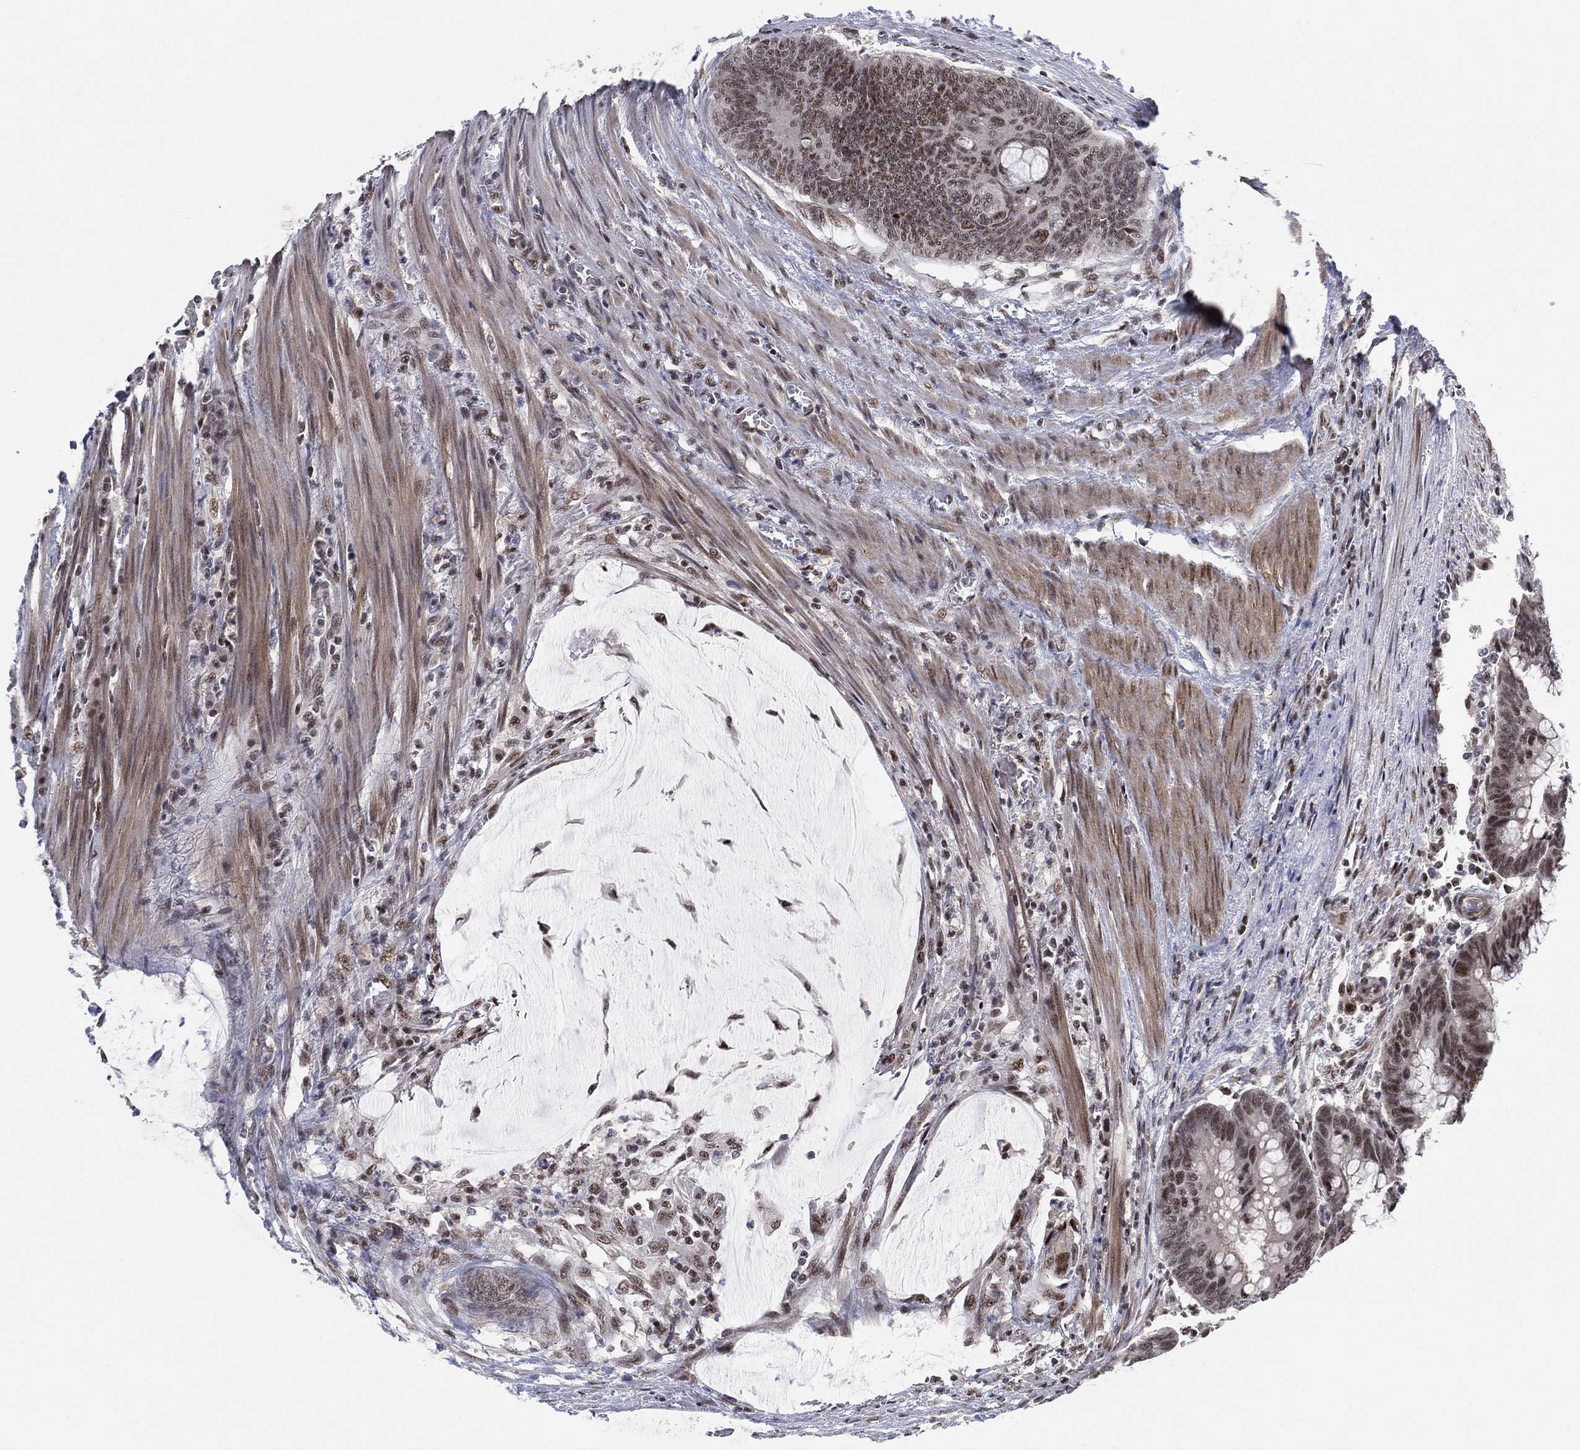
{"staining": {"intensity": "strong", "quantity": "25%-75%", "location": "nuclear"}, "tissue": "colorectal cancer", "cell_type": "Tumor cells", "image_type": "cancer", "snomed": [{"axis": "morphology", "description": "Normal tissue, NOS"}, {"axis": "morphology", "description": "Adenocarcinoma, NOS"}, {"axis": "topography", "description": "Rectum"}], "caption": "Protein staining of adenocarcinoma (colorectal) tissue shows strong nuclear expression in approximately 25%-75% of tumor cells.", "gene": "DGCR8", "patient": {"sex": "male", "age": 92}}